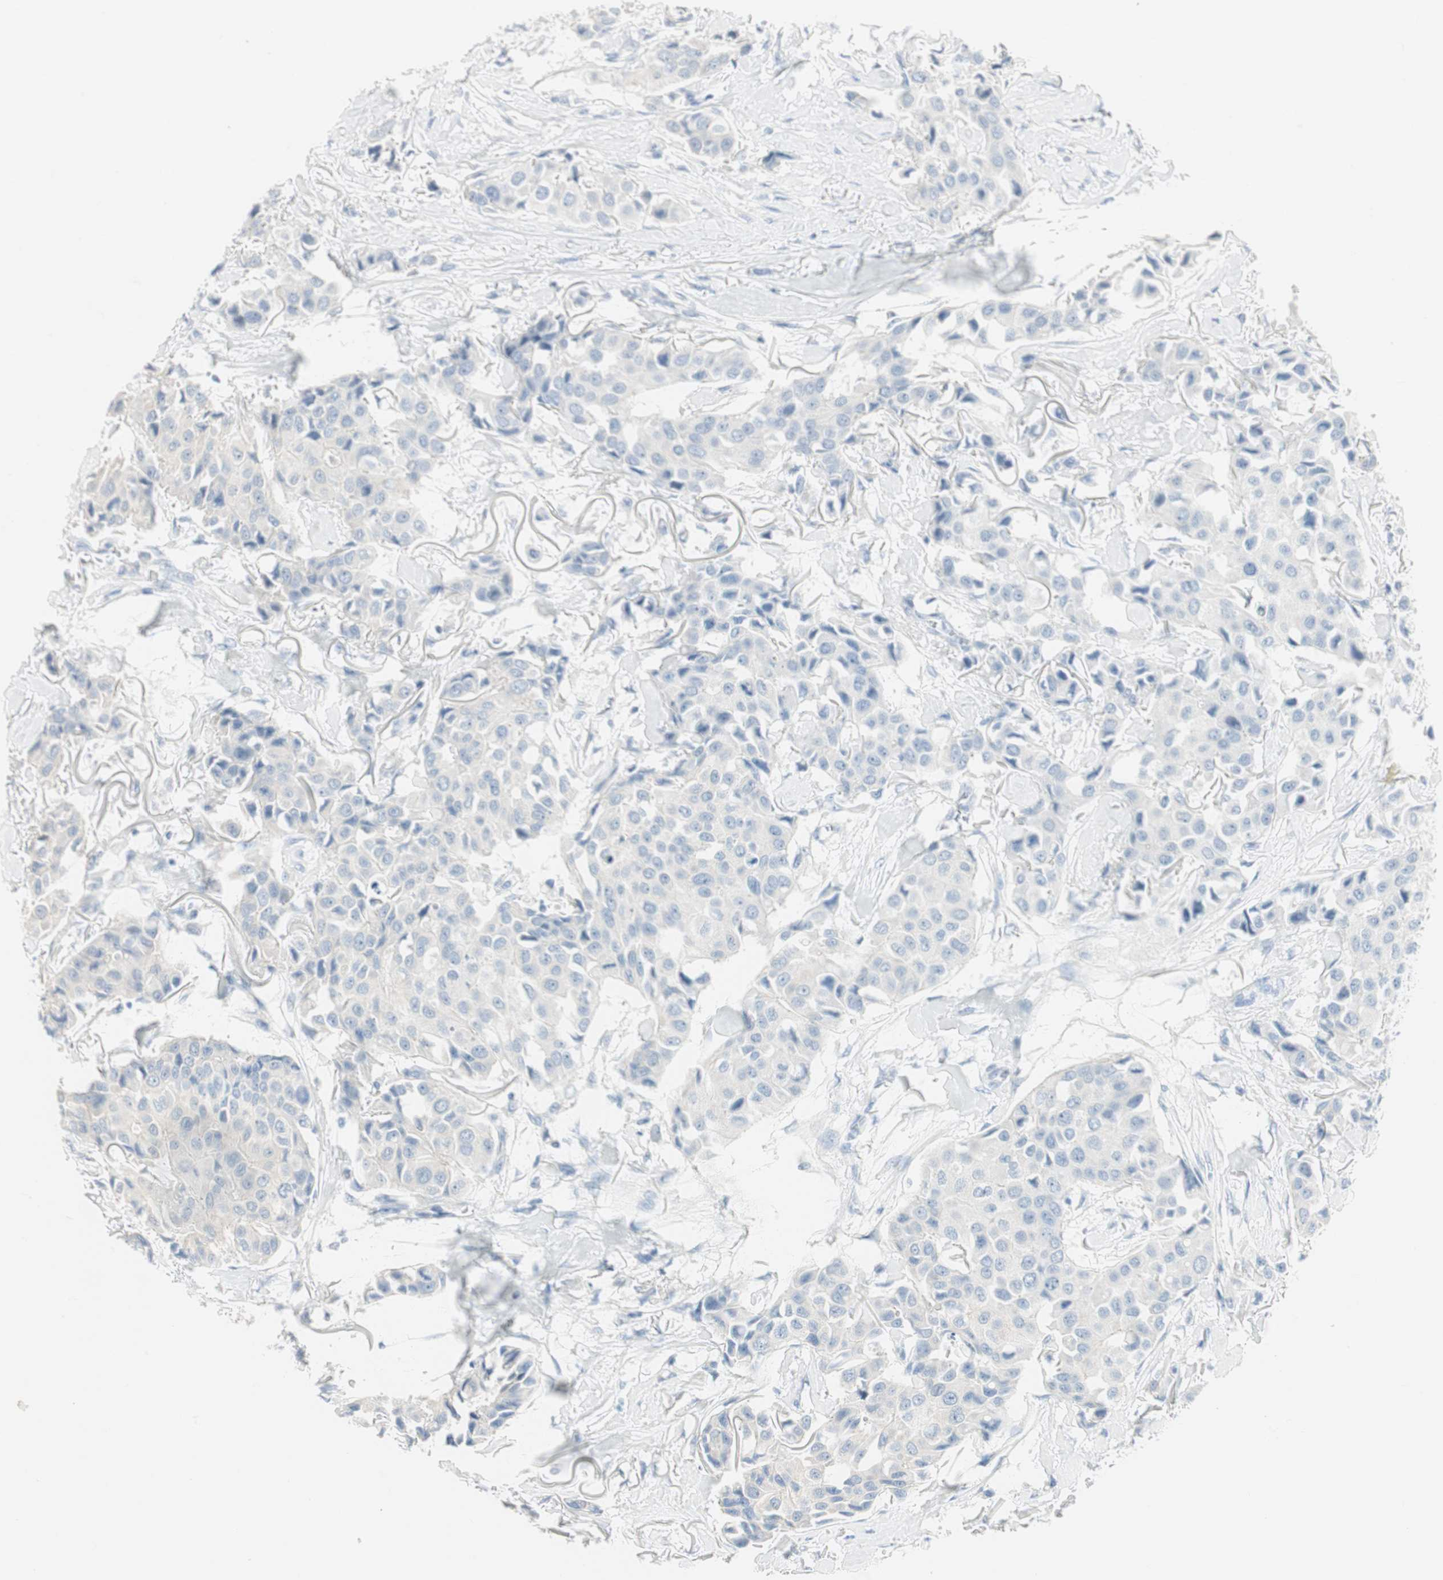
{"staining": {"intensity": "negative", "quantity": "none", "location": "none"}, "tissue": "breast cancer", "cell_type": "Tumor cells", "image_type": "cancer", "snomed": [{"axis": "morphology", "description": "Duct carcinoma"}, {"axis": "topography", "description": "Breast"}], "caption": "This is an immunohistochemistry image of breast cancer (infiltrating ductal carcinoma). There is no positivity in tumor cells.", "gene": "SPINK4", "patient": {"sex": "female", "age": 80}}